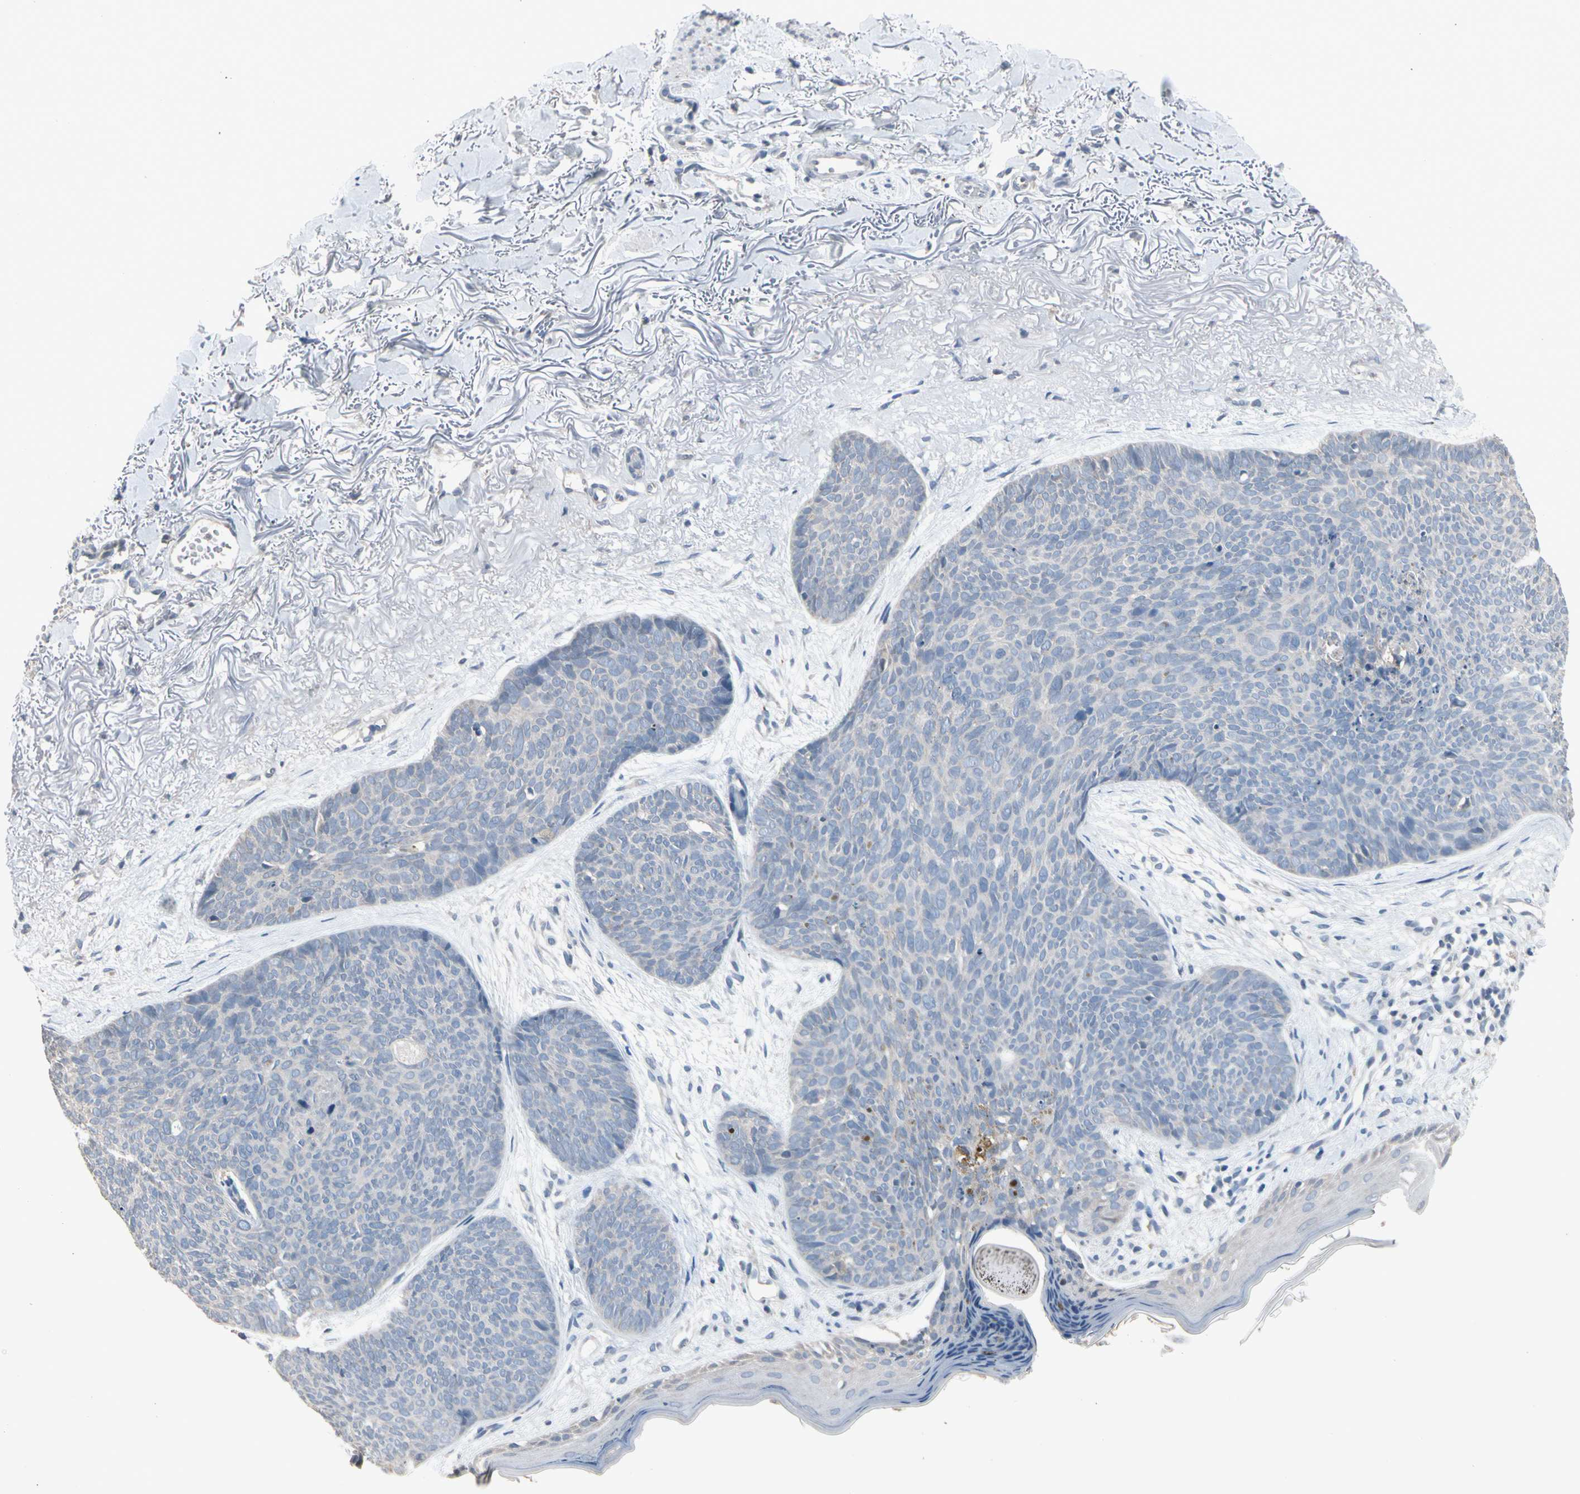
{"staining": {"intensity": "weak", "quantity": "<25%", "location": "cytoplasmic/membranous"}, "tissue": "skin cancer", "cell_type": "Tumor cells", "image_type": "cancer", "snomed": [{"axis": "morphology", "description": "Normal tissue, NOS"}, {"axis": "morphology", "description": "Basal cell carcinoma"}, {"axis": "topography", "description": "Skin"}], "caption": "Immunohistochemistry of skin basal cell carcinoma exhibits no staining in tumor cells.", "gene": "SV2A", "patient": {"sex": "female", "age": 70}}